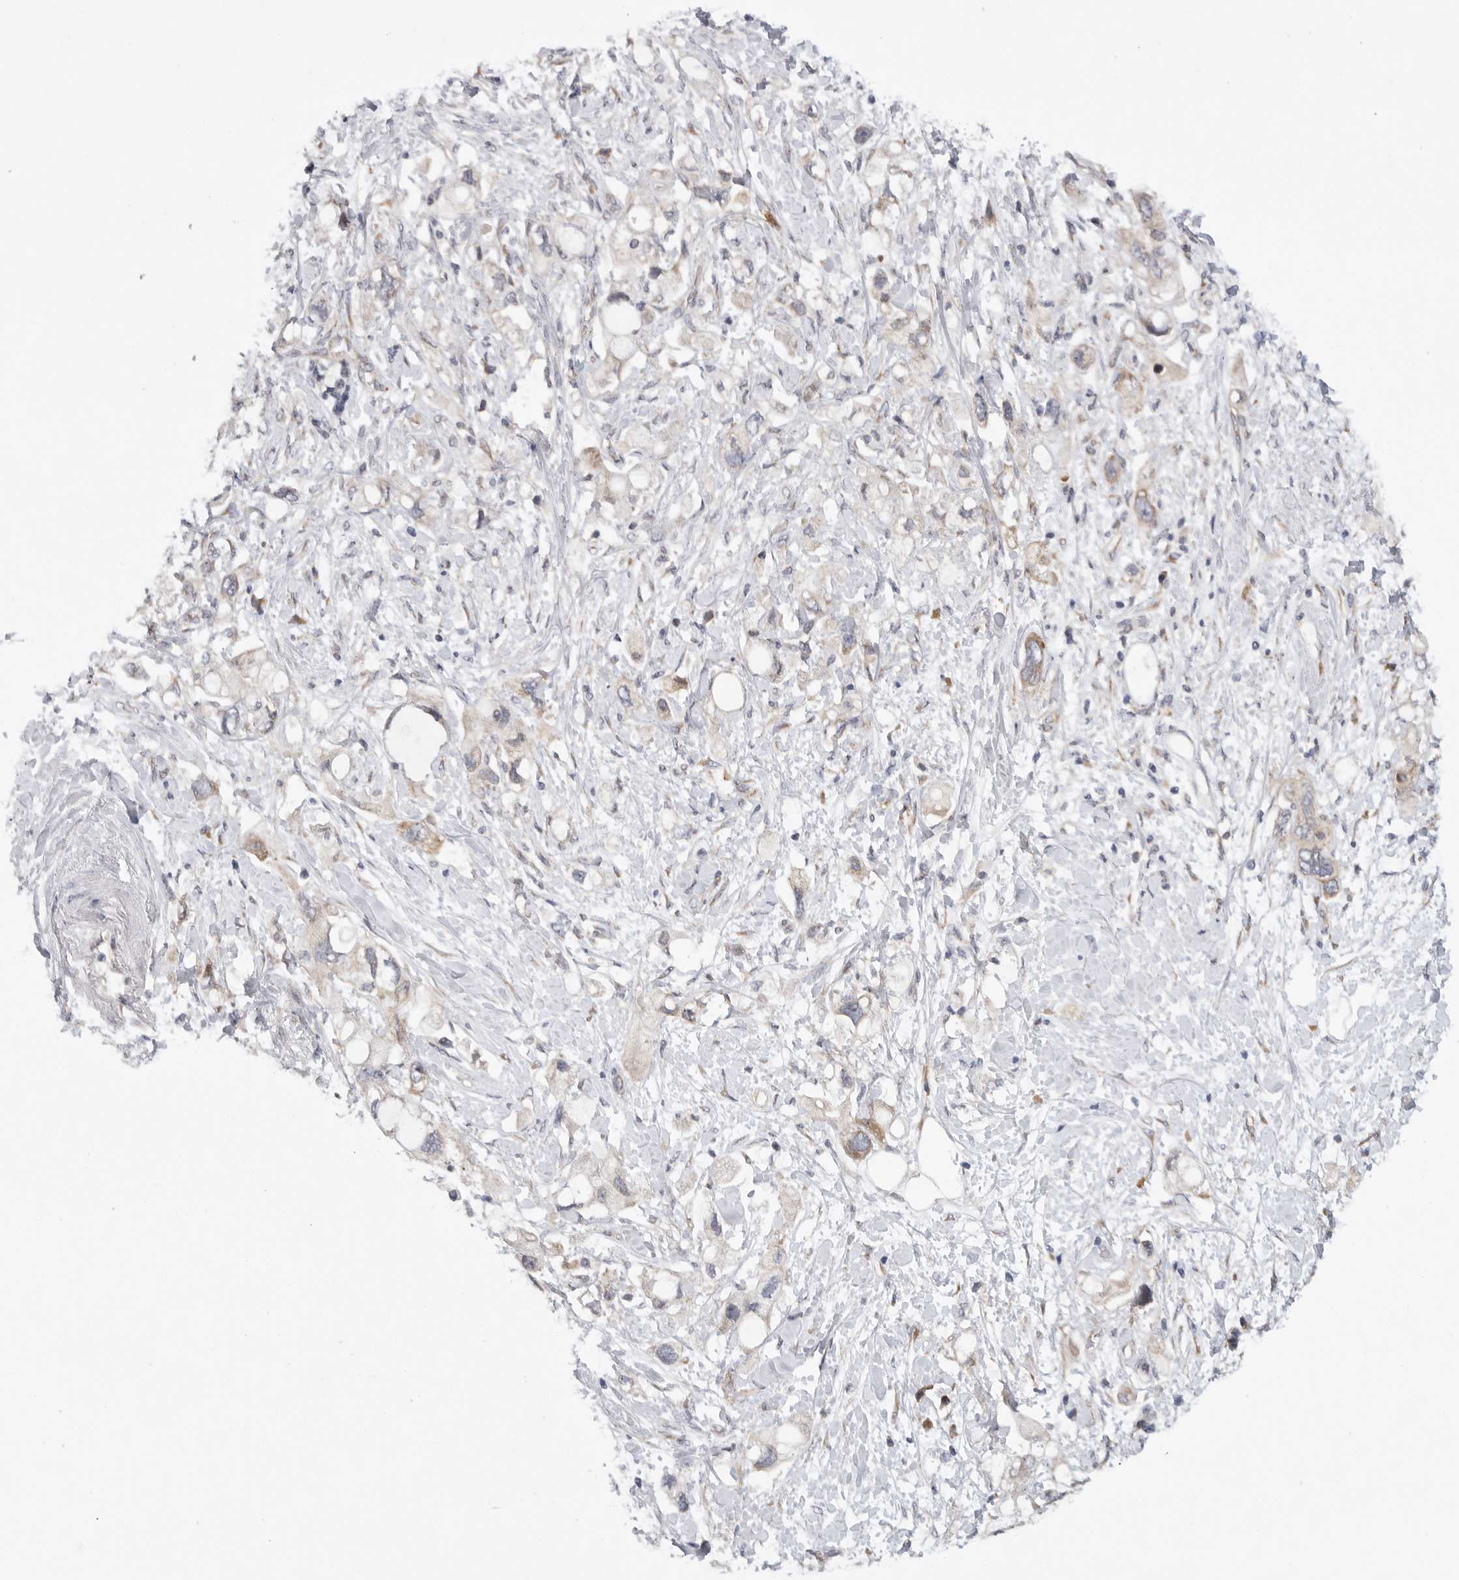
{"staining": {"intensity": "moderate", "quantity": ">75%", "location": "cytoplasmic/membranous"}, "tissue": "pancreatic cancer", "cell_type": "Tumor cells", "image_type": "cancer", "snomed": [{"axis": "morphology", "description": "Adenocarcinoma, NOS"}, {"axis": "topography", "description": "Pancreas"}], "caption": "Protein staining exhibits moderate cytoplasmic/membranous expression in approximately >75% of tumor cells in pancreatic cancer (adenocarcinoma). (IHC, brightfield microscopy, high magnification).", "gene": "FBXO43", "patient": {"sex": "female", "age": 56}}